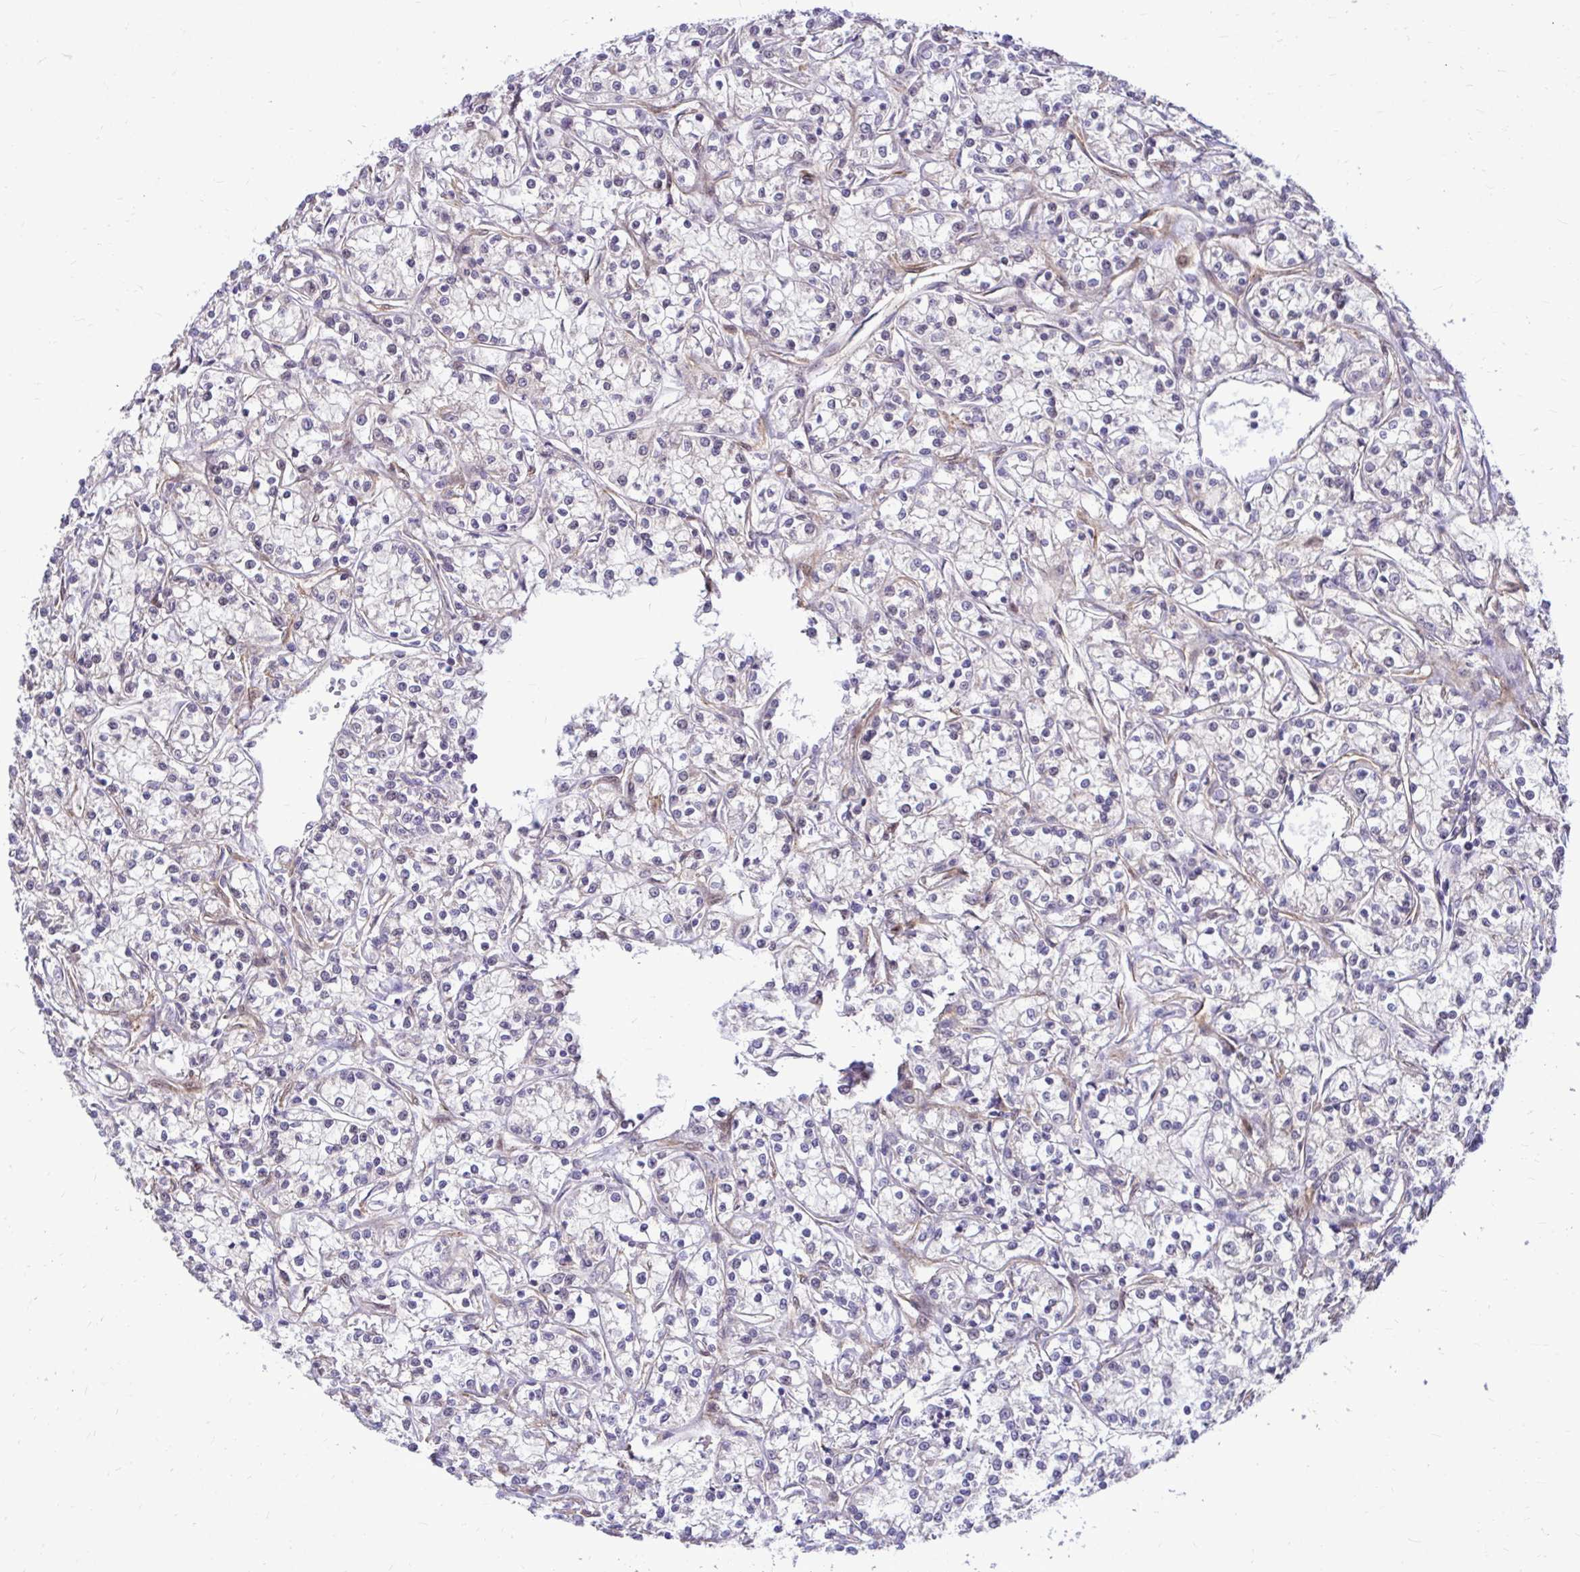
{"staining": {"intensity": "negative", "quantity": "none", "location": "none"}, "tissue": "renal cancer", "cell_type": "Tumor cells", "image_type": "cancer", "snomed": [{"axis": "morphology", "description": "Adenocarcinoma, NOS"}, {"axis": "topography", "description": "Kidney"}], "caption": "Human adenocarcinoma (renal) stained for a protein using immunohistochemistry (IHC) shows no expression in tumor cells.", "gene": "TRIP6", "patient": {"sex": "female", "age": 59}}